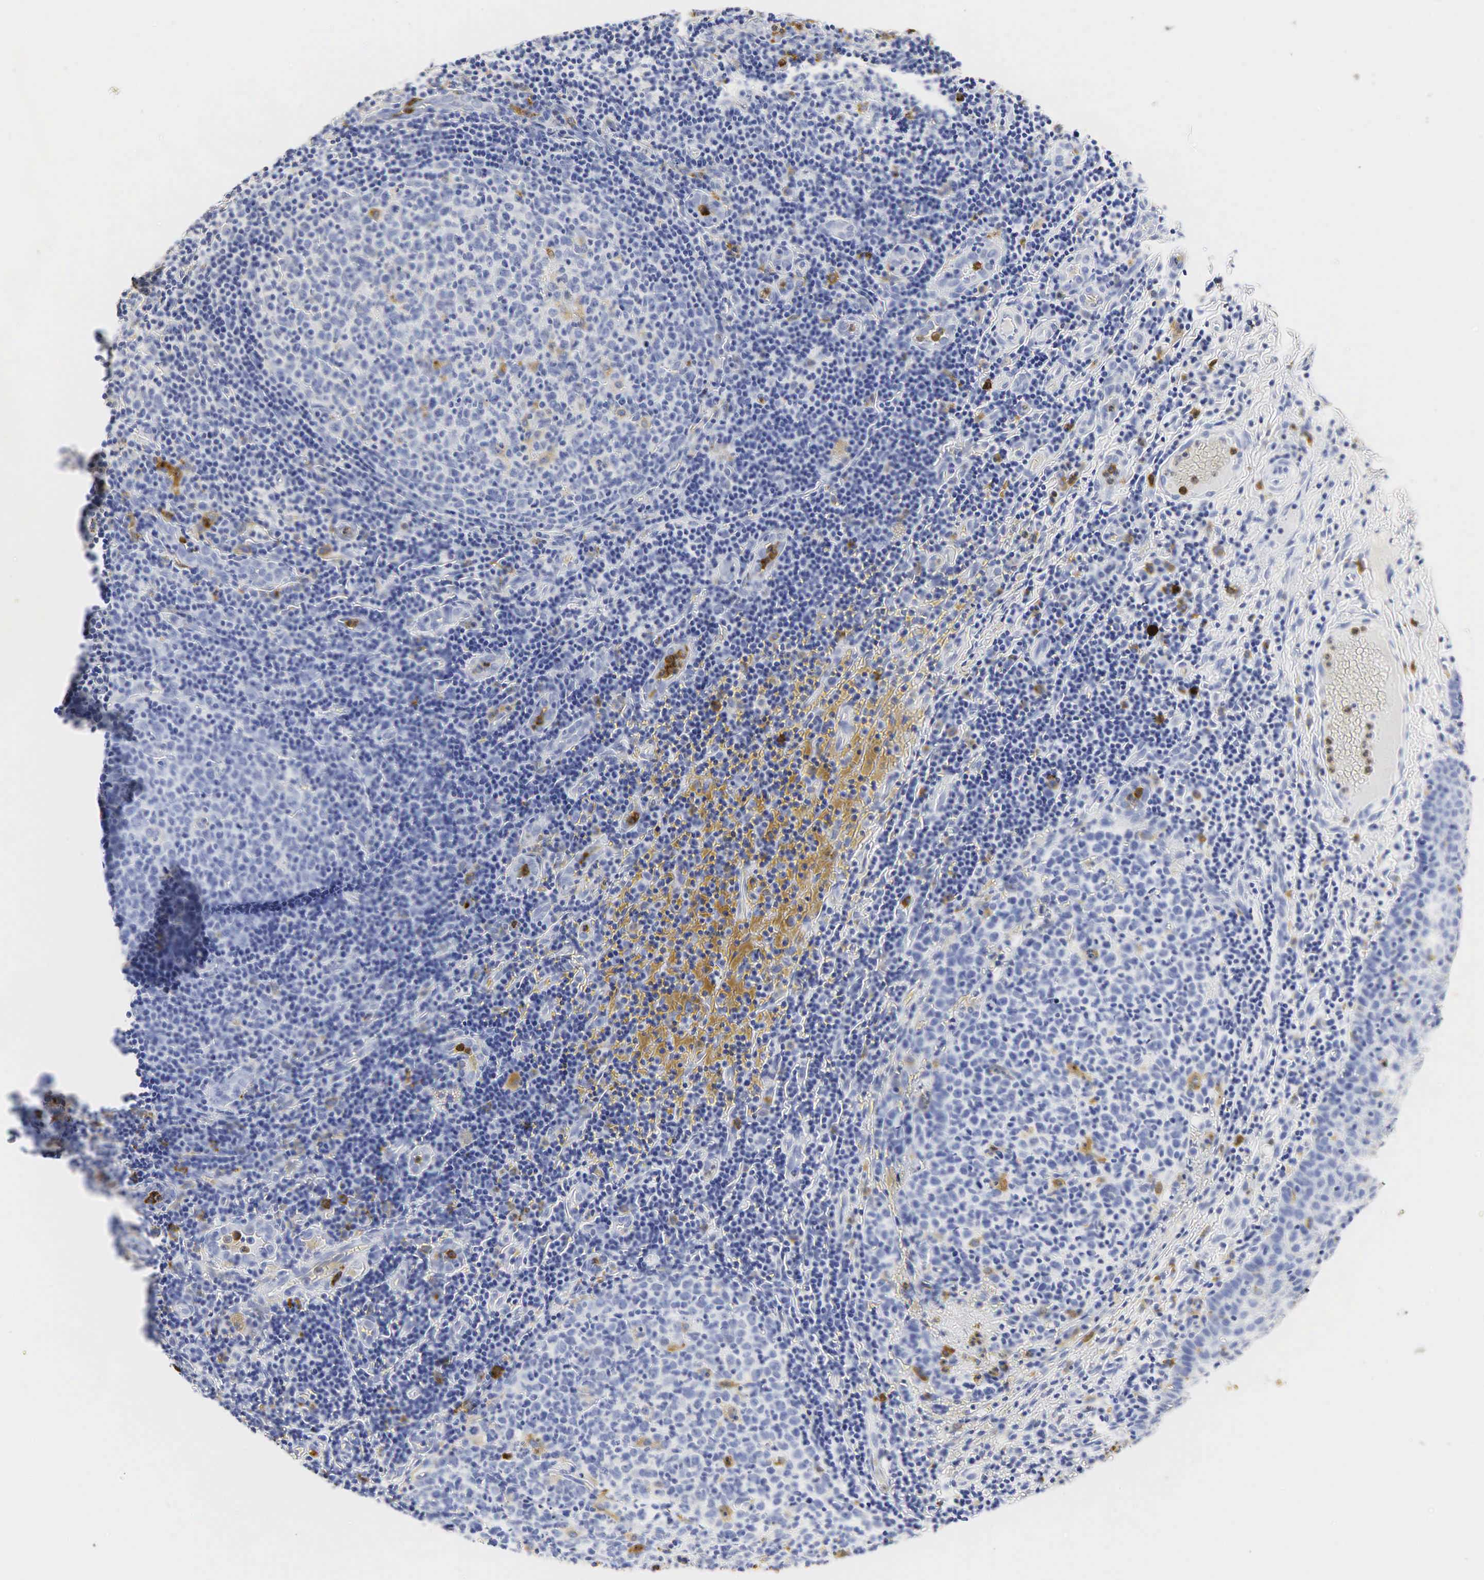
{"staining": {"intensity": "weak", "quantity": "<25%", "location": "cytoplasmic/membranous"}, "tissue": "tonsil", "cell_type": "Germinal center cells", "image_type": "normal", "snomed": [{"axis": "morphology", "description": "Normal tissue, NOS"}, {"axis": "topography", "description": "Tonsil"}], "caption": "A high-resolution micrograph shows immunohistochemistry (IHC) staining of normal tonsil, which reveals no significant positivity in germinal center cells. (Stains: DAB (3,3'-diaminobenzidine) immunohistochemistry (IHC) with hematoxylin counter stain, Microscopy: brightfield microscopy at high magnification).", "gene": "LYZ", "patient": {"sex": "female", "age": 3}}